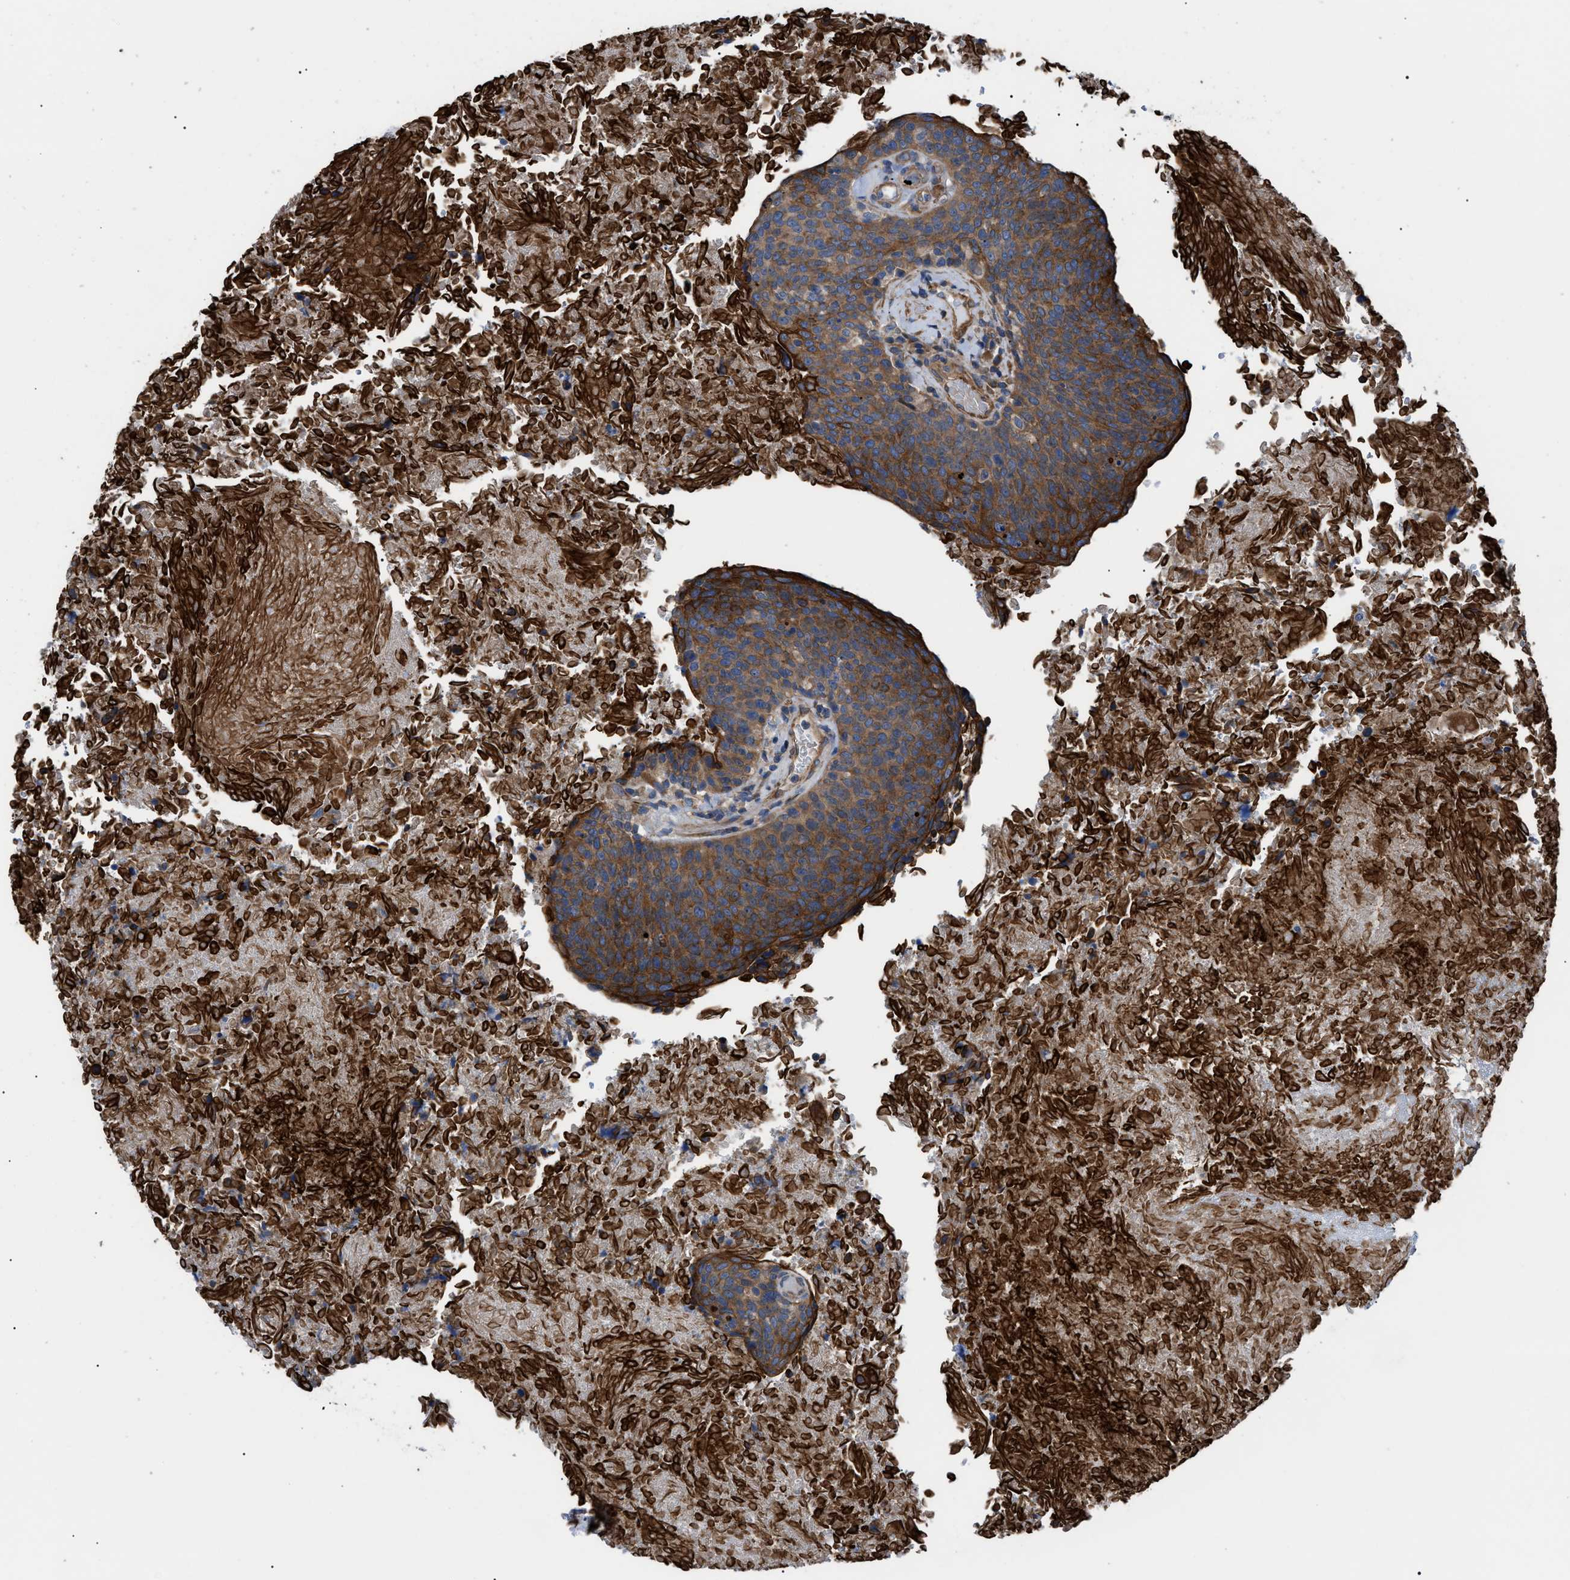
{"staining": {"intensity": "strong", "quantity": ">75%", "location": "cytoplasmic/membranous"}, "tissue": "head and neck cancer", "cell_type": "Tumor cells", "image_type": "cancer", "snomed": [{"axis": "morphology", "description": "Squamous cell carcinoma, NOS"}, {"axis": "morphology", "description": "Squamous cell carcinoma, metastatic, NOS"}, {"axis": "topography", "description": "Lymph node"}, {"axis": "topography", "description": "Head-Neck"}], "caption": "Head and neck cancer (squamous cell carcinoma) was stained to show a protein in brown. There is high levels of strong cytoplasmic/membranous expression in approximately >75% of tumor cells. The protein is stained brown, and the nuclei are stained in blue (DAB IHC with brightfield microscopy, high magnification).", "gene": "HSPB8", "patient": {"sex": "male", "age": 62}}